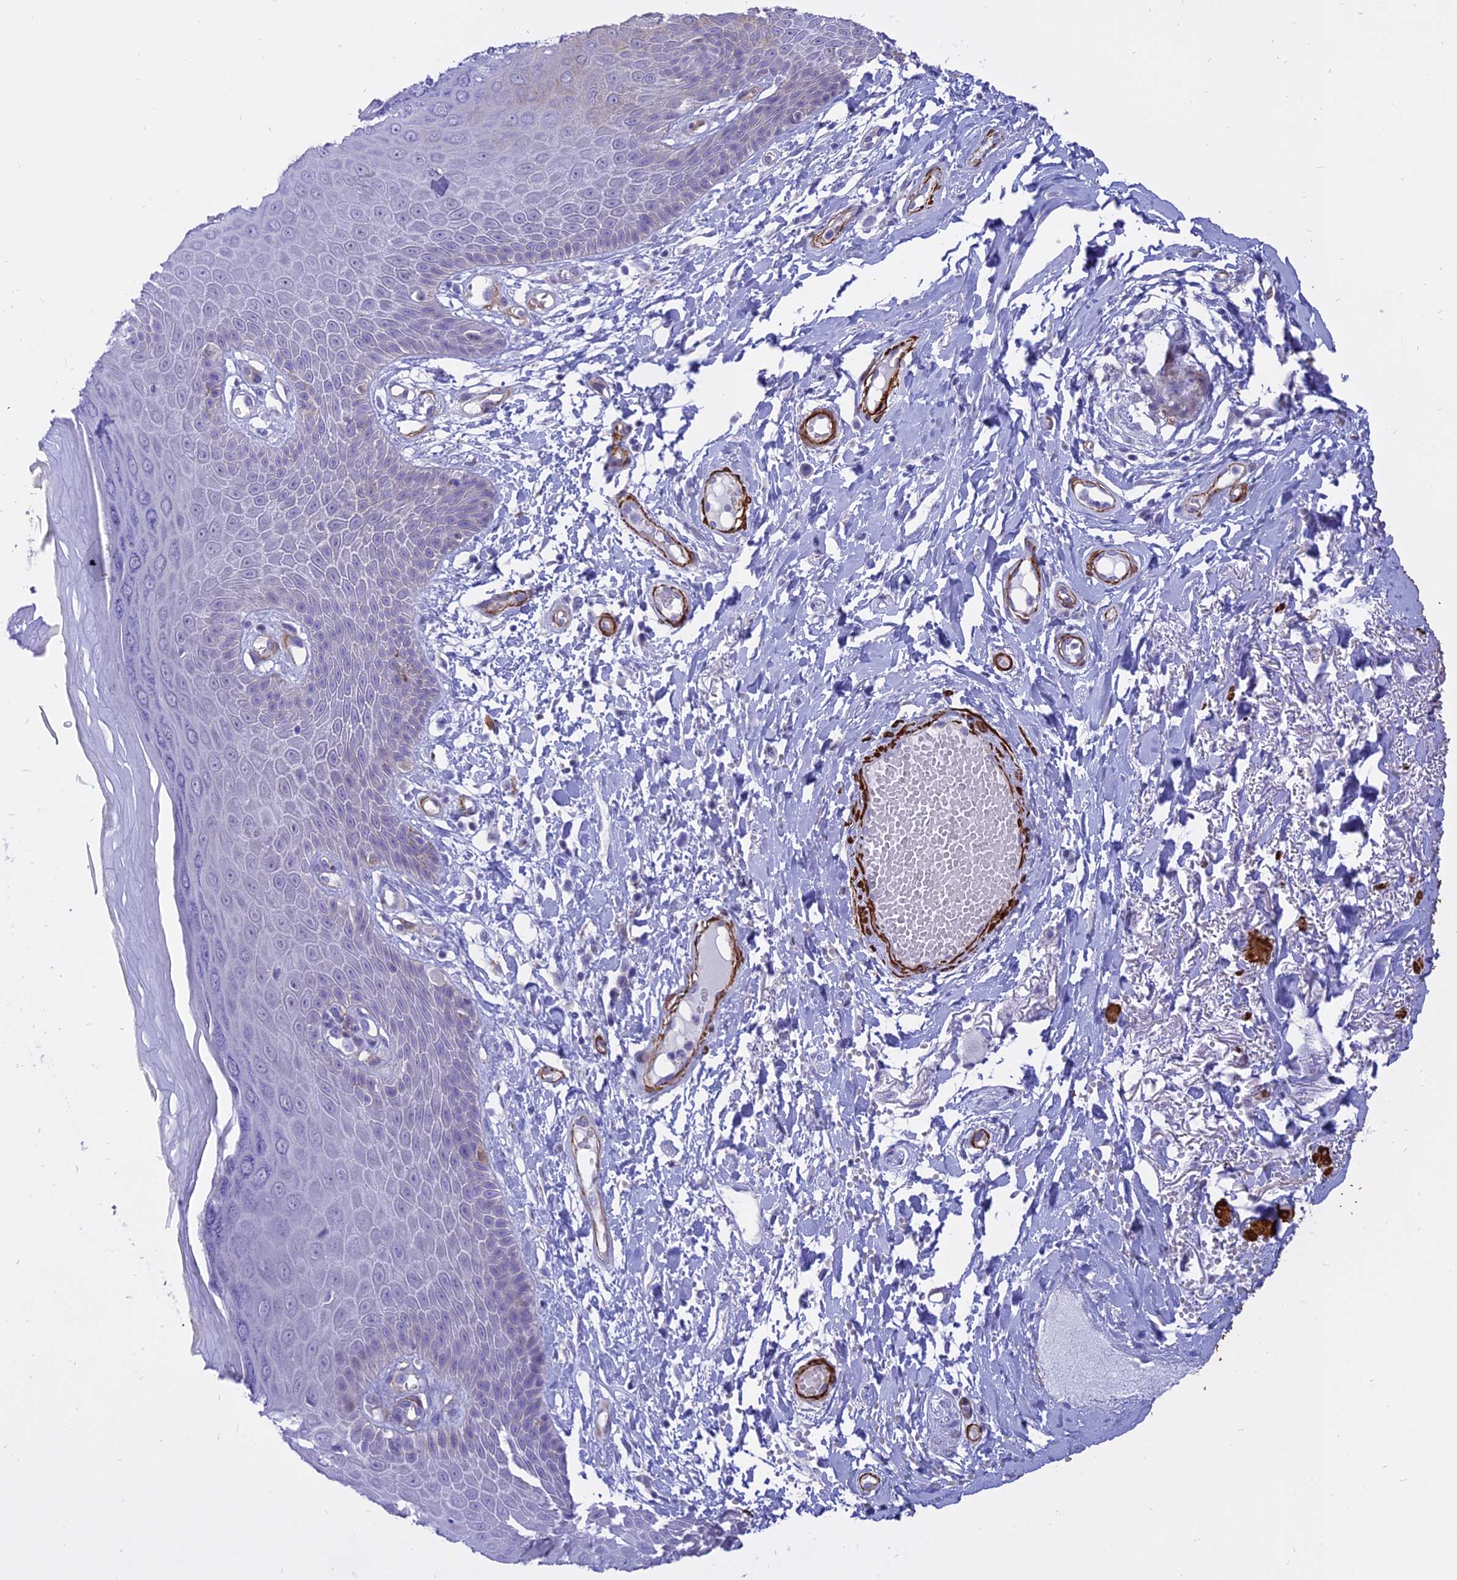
{"staining": {"intensity": "negative", "quantity": "none", "location": "none"}, "tissue": "skin", "cell_type": "Epidermal cells", "image_type": "normal", "snomed": [{"axis": "morphology", "description": "Normal tissue, NOS"}, {"axis": "topography", "description": "Anal"}], "caption": "Epidermal cells show no significant expression in unremarkable skin. (Brightfield microscopy of DAB (3,3'-diaminobenzidine) immunohistochemistry at high magnification).", "gene": "CENPV", "patient": {"sex": "male", "age": 78}}